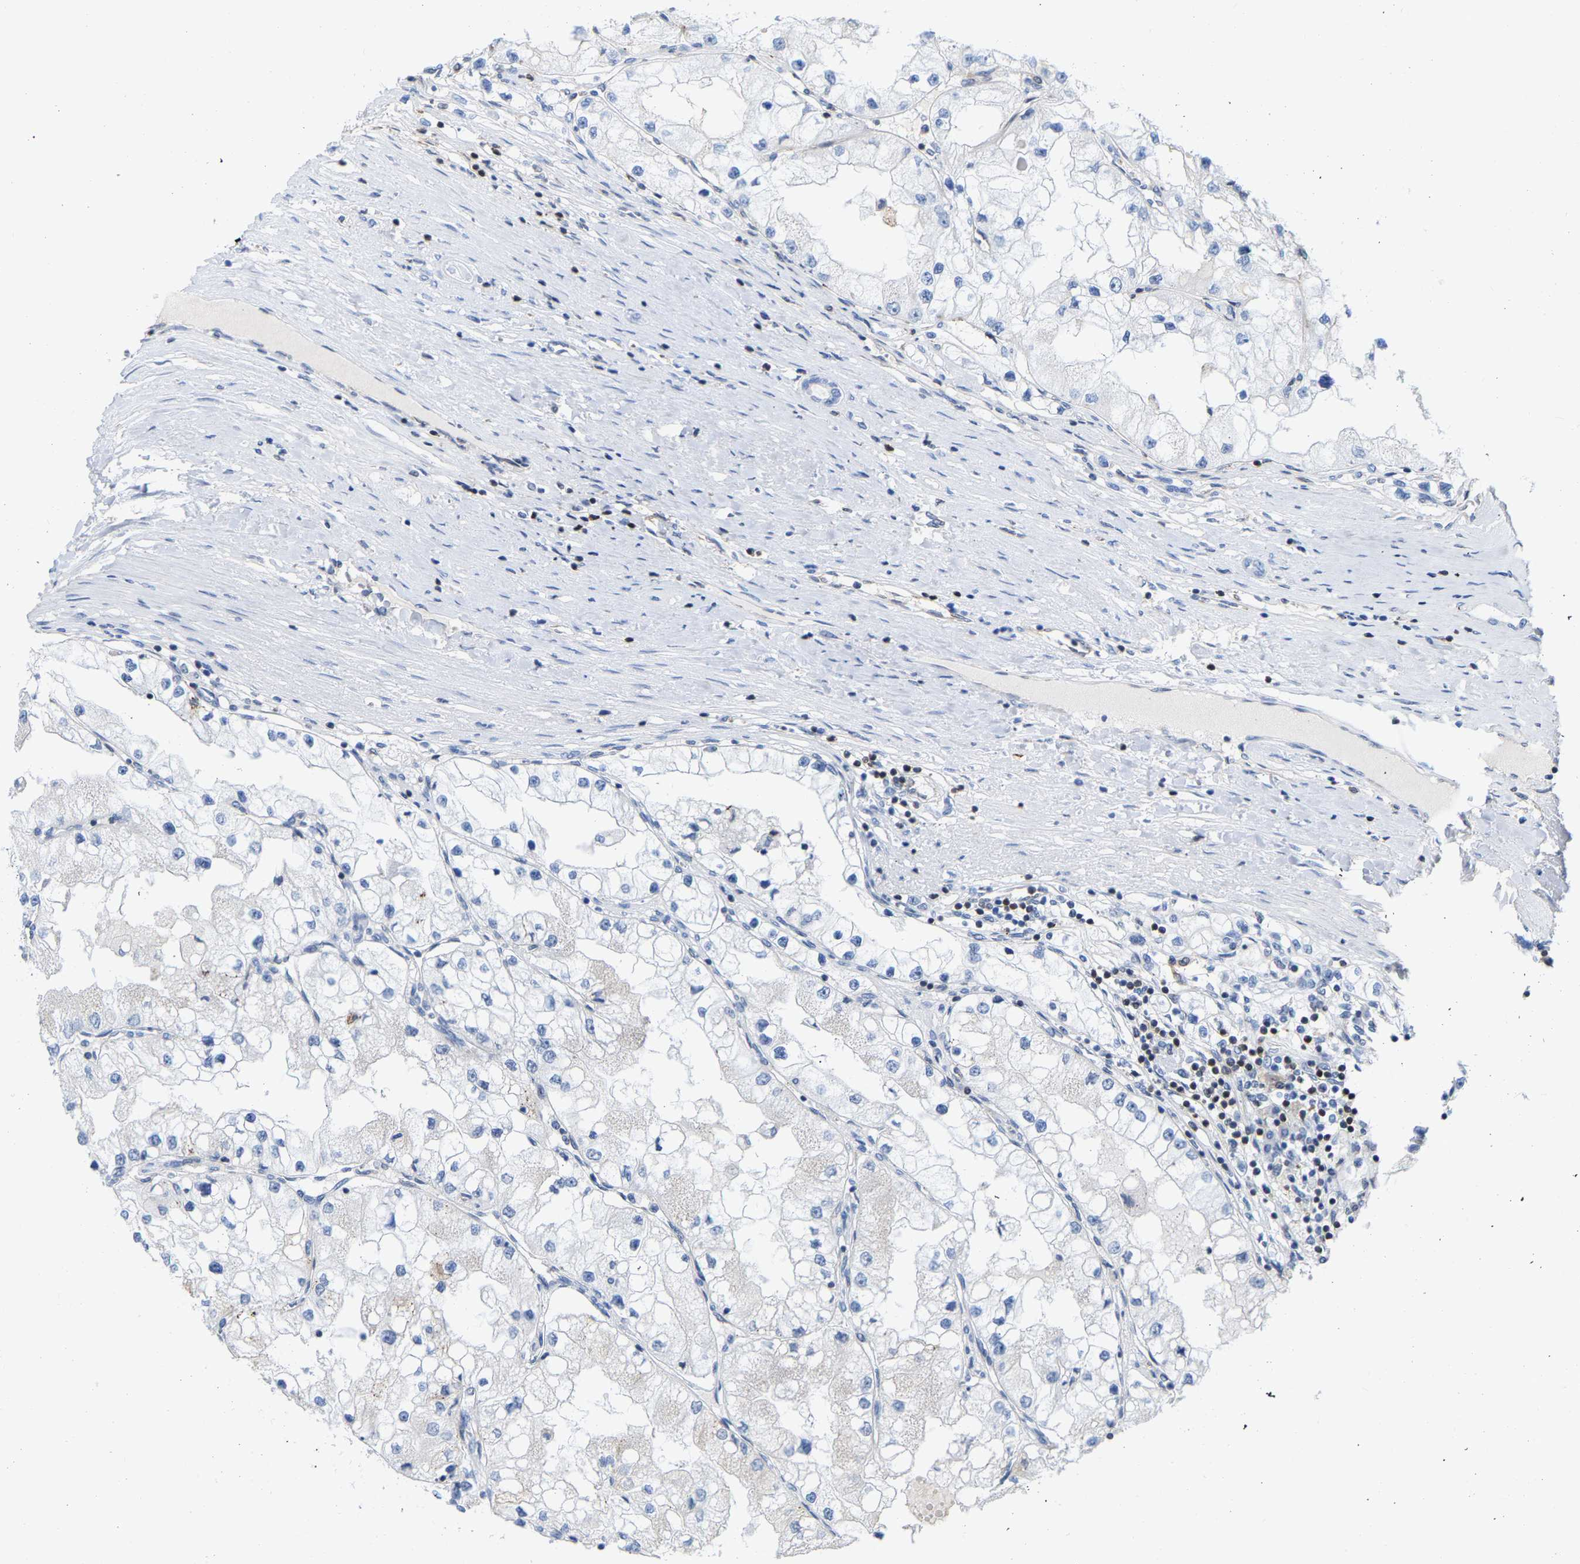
{"staining": {"intensity": "negative", "quantity": "none", "location": "none"}, "tissue": "renal cancer", "cell_type": "Tumor cells", "image_type": "cancer", "snomed": [{"axis": "morphology", "description": "Adenocarcinoma, NOS"}, {"axis": "topography", "description": "Kidney"}], "caption": "Immunohistochemical staining of human renal adenocarcinoma displays no significant expression in tumor cells.", "gene": "GIMAP4", "patient": {"sex": "male", "age": 68}}